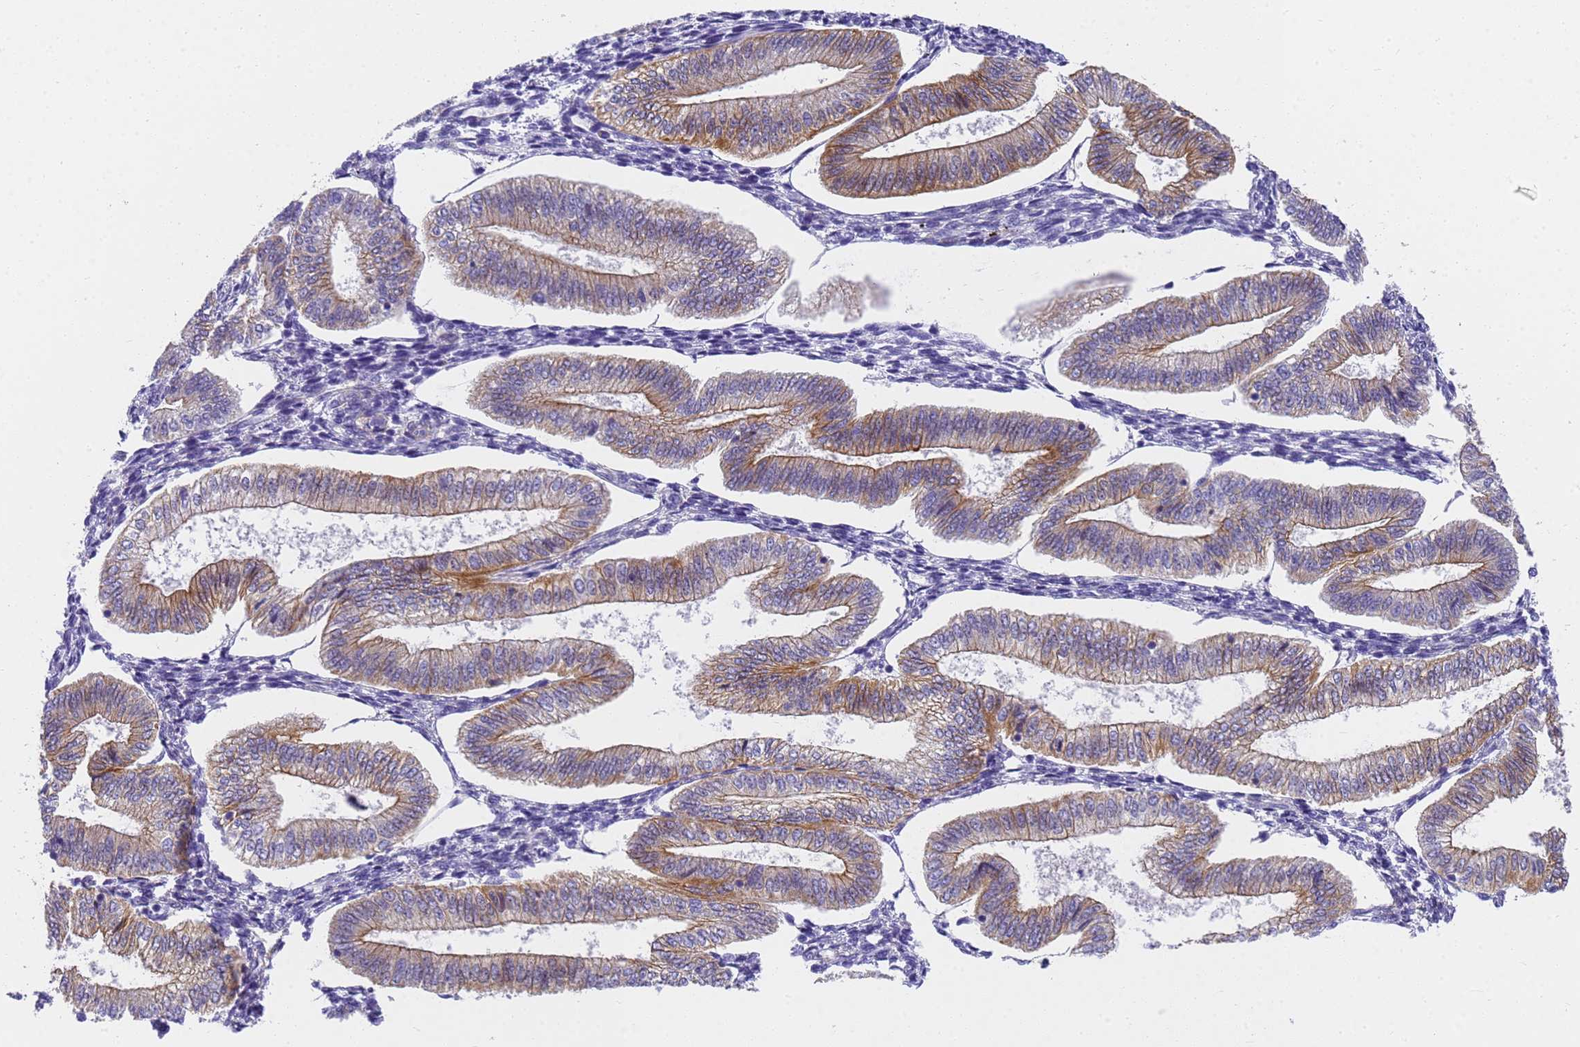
{"staining": {"intensity": "negative", "quantity": "none", "location": "none"}, "tissue": "endometrium", "cell_type": "Cells in endometrial stroma", "image_type": "normal", "snomed": [{"axis": "morphology", "description": "Normal tissue, NOS"}, {"axis": "topography", "description": "Endometrium"}], "caption": "Immunohistochemistry (IHC) histopathology image of benign endometrium: human endometrium stained with DAB shows no significant protein staining in cells in endometrial stroma.", "gene": "MVB12A", "patient": {"sex": "female", "age": 34}}